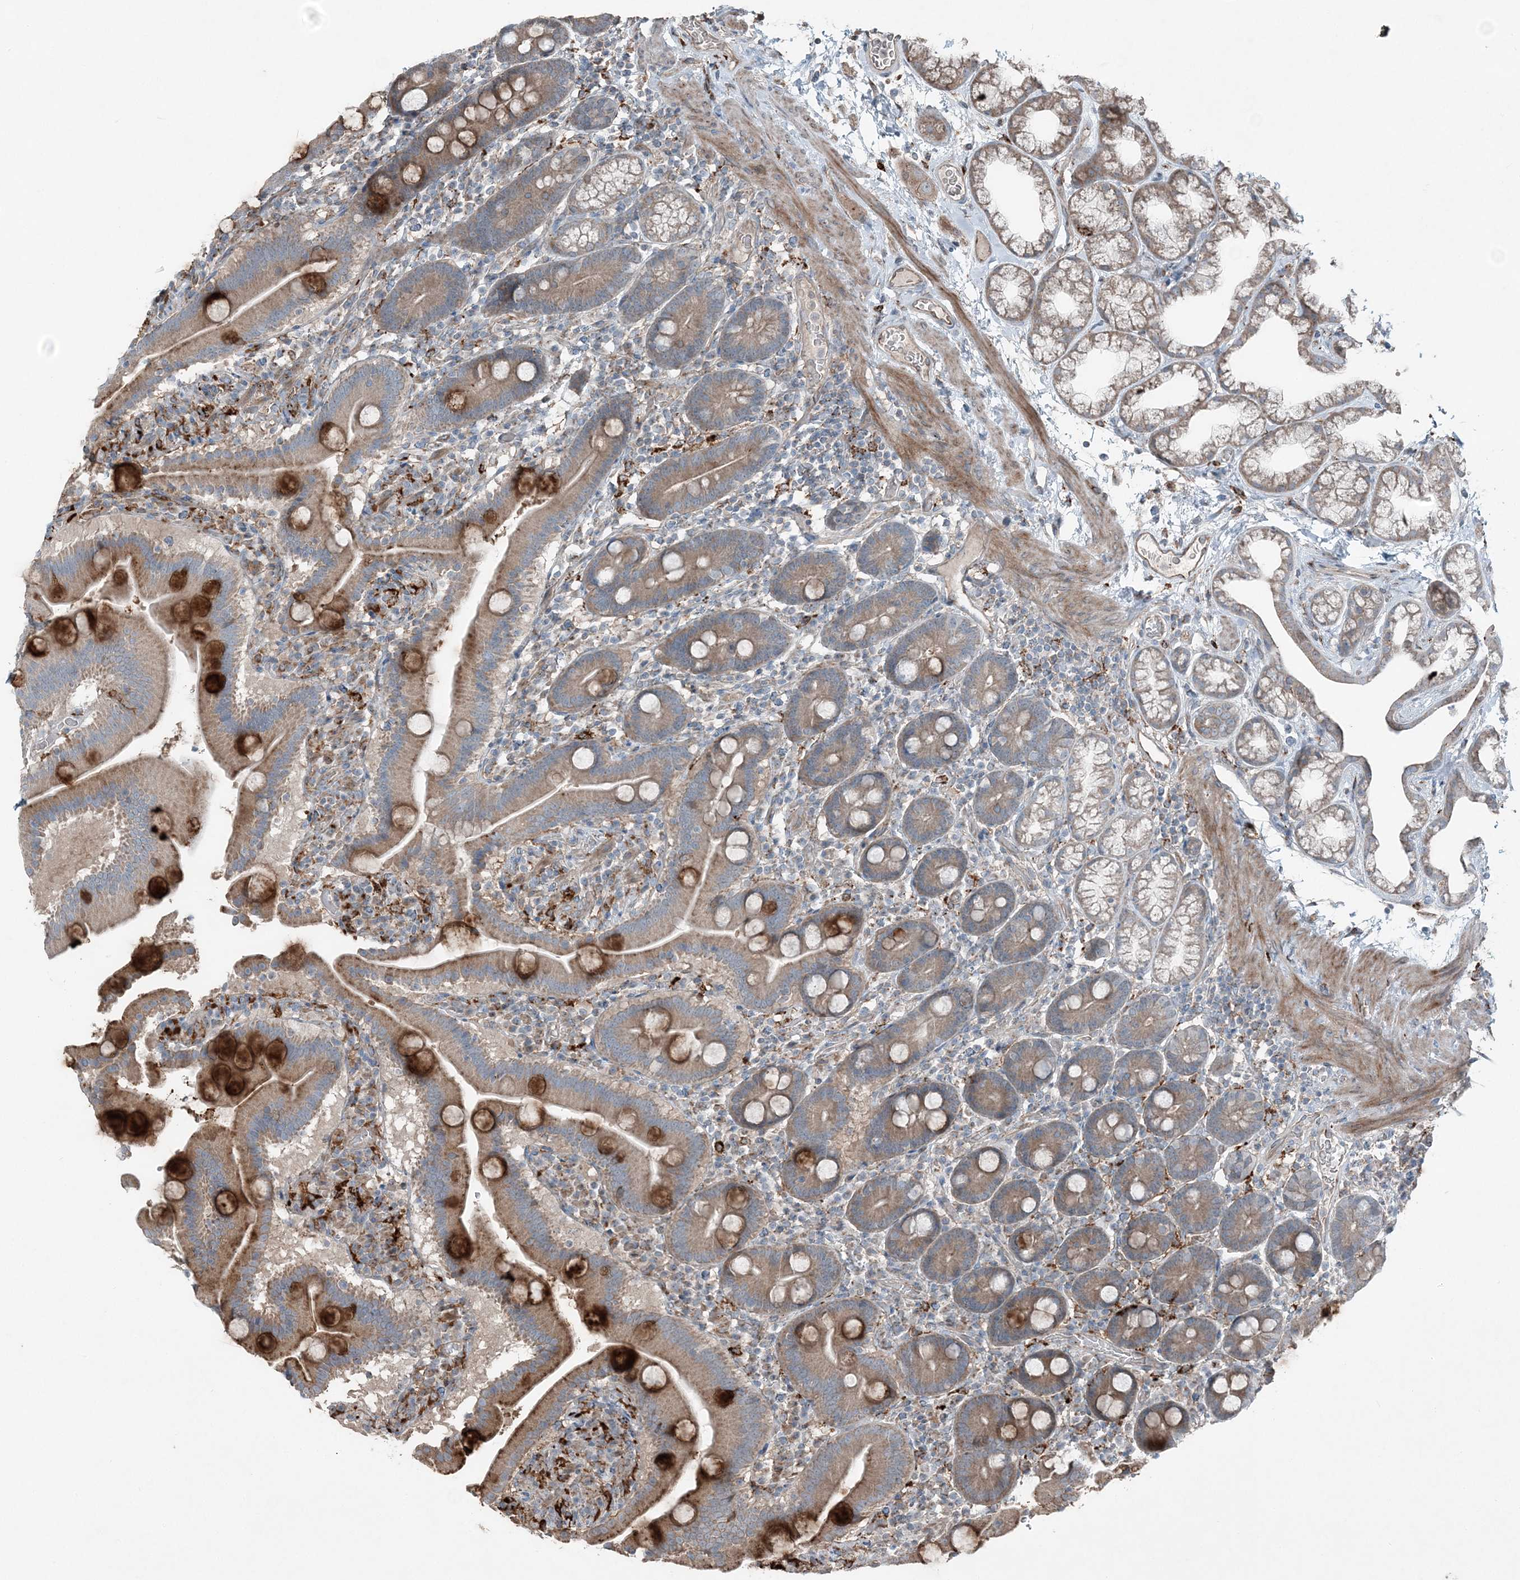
{"staining": {"intensity": "strong", "quantity": "25%-75%", "location": "cytoplasmic/membranous"}, "tissue": "duodenum", "cell_type": "Glandular cells", "image_type": "normal", "snomed": [{"axis": "morphology", "description": "Normal tissue, NOS"}, {"axis": "topography", "description": "Duodenum"}], "caption": "A high-resolution histopathology image shows immunohistochemistry (IHC) staining of normal duodenum, which reveals strong cytoplasmic/membranous staining in about 25%-75% of glandular cells.", "gene": "KY", "patient": {"sex": "male", "age": 55}}